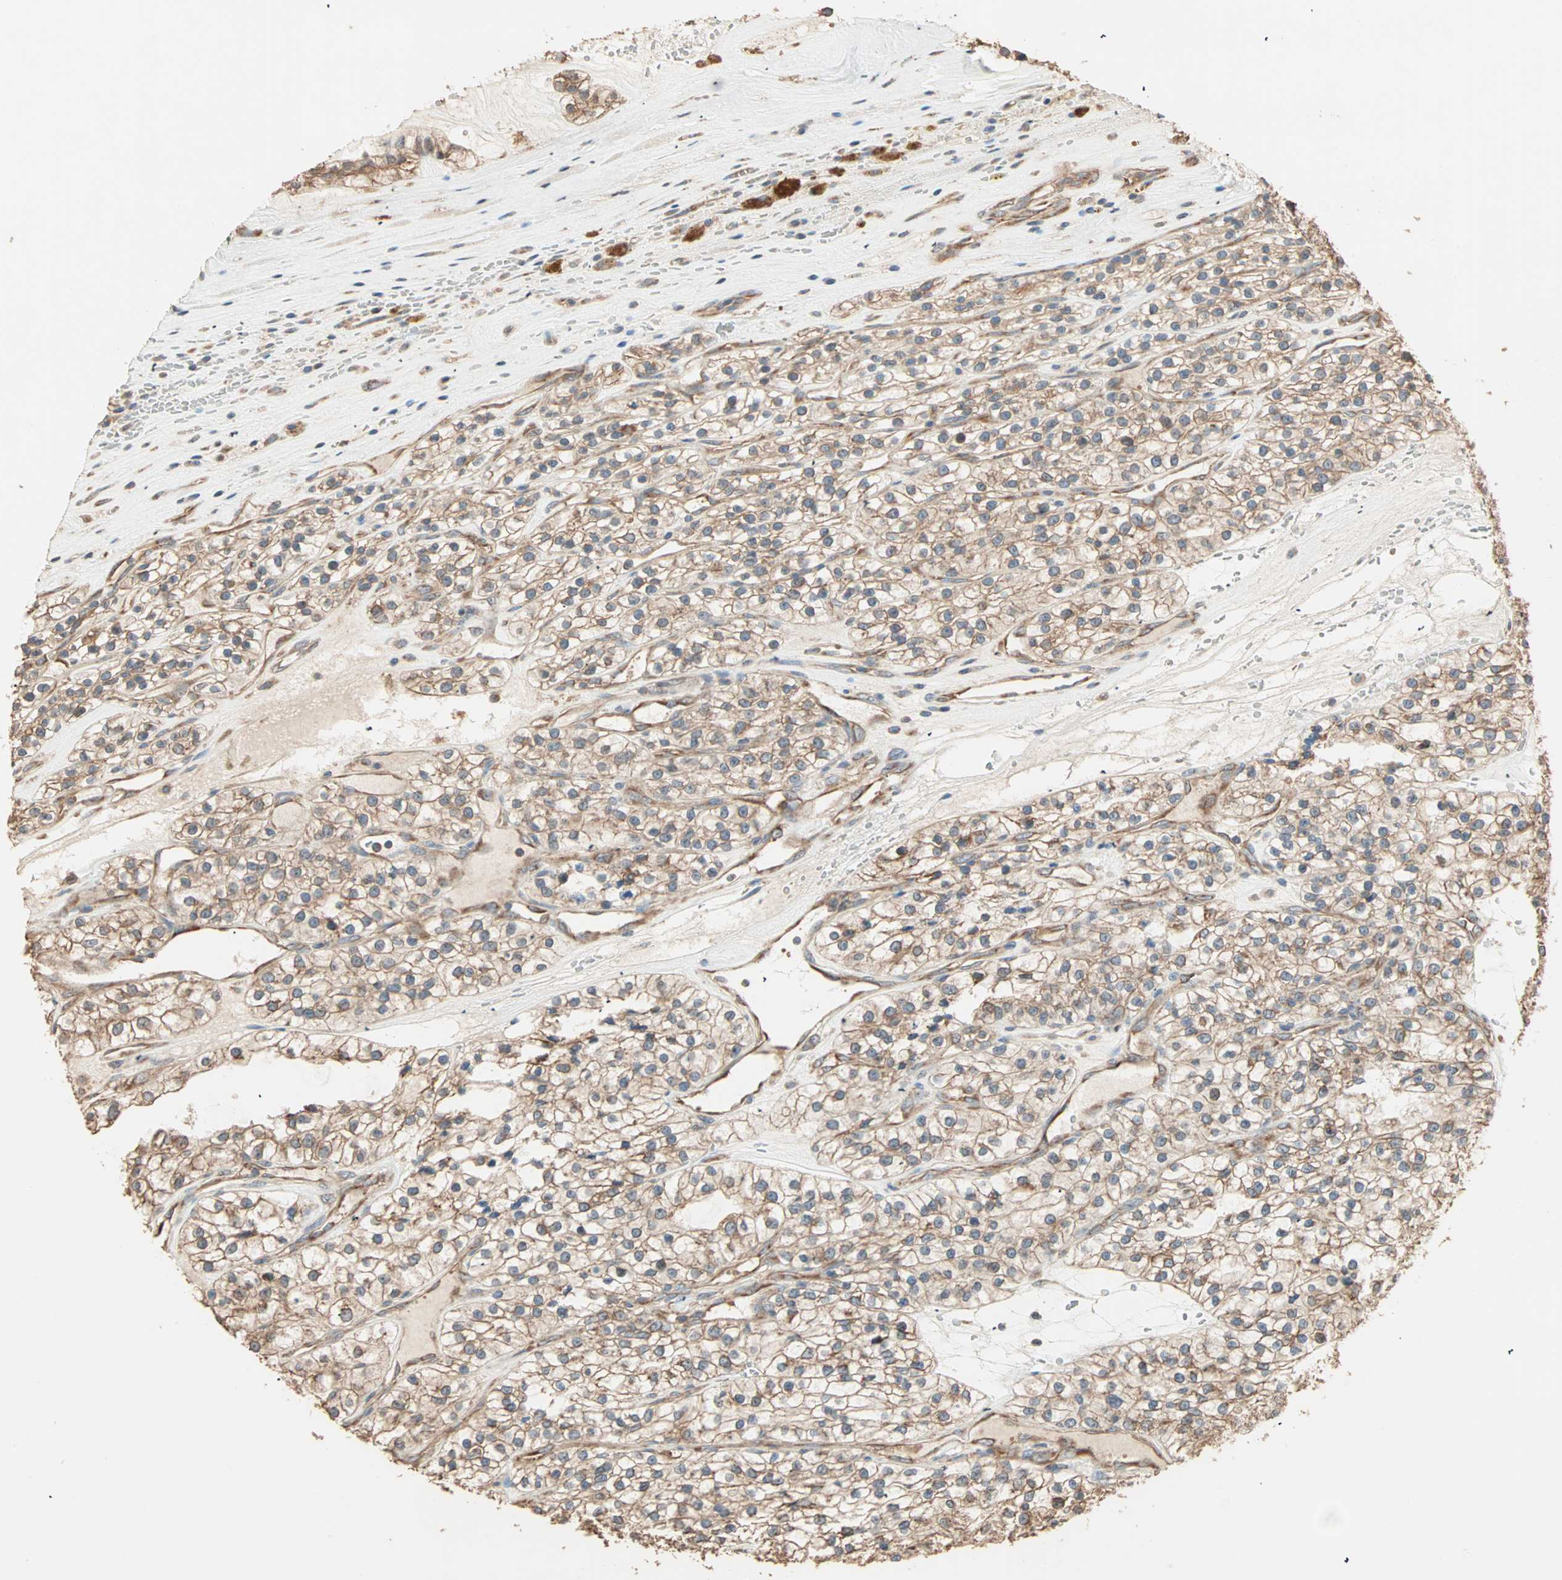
{"staining": {"intensity": "moderate", "quantity": ">75%", "location": "cytoplasmic/membranous"}, "tissue": "renal cancer", "cell_type": "Tumor cells", "image_type": "cancer", "snomed": [{"axis": "morphology", "description": "Adenocarcinoma, NOS"}, {"axis": "topography", "description": "Kidney"}], "caption": "Renal cancer (adenocarcinoma) stained with immunohistochemistry demonstrates moderate cytoplasmic/membranous staining in approximately >75% of tumor cells. (IHC, brightfield microscopy, high magnification).", "gene": "EIF4G2", "patient": {"sex": "female", "age": 57}}